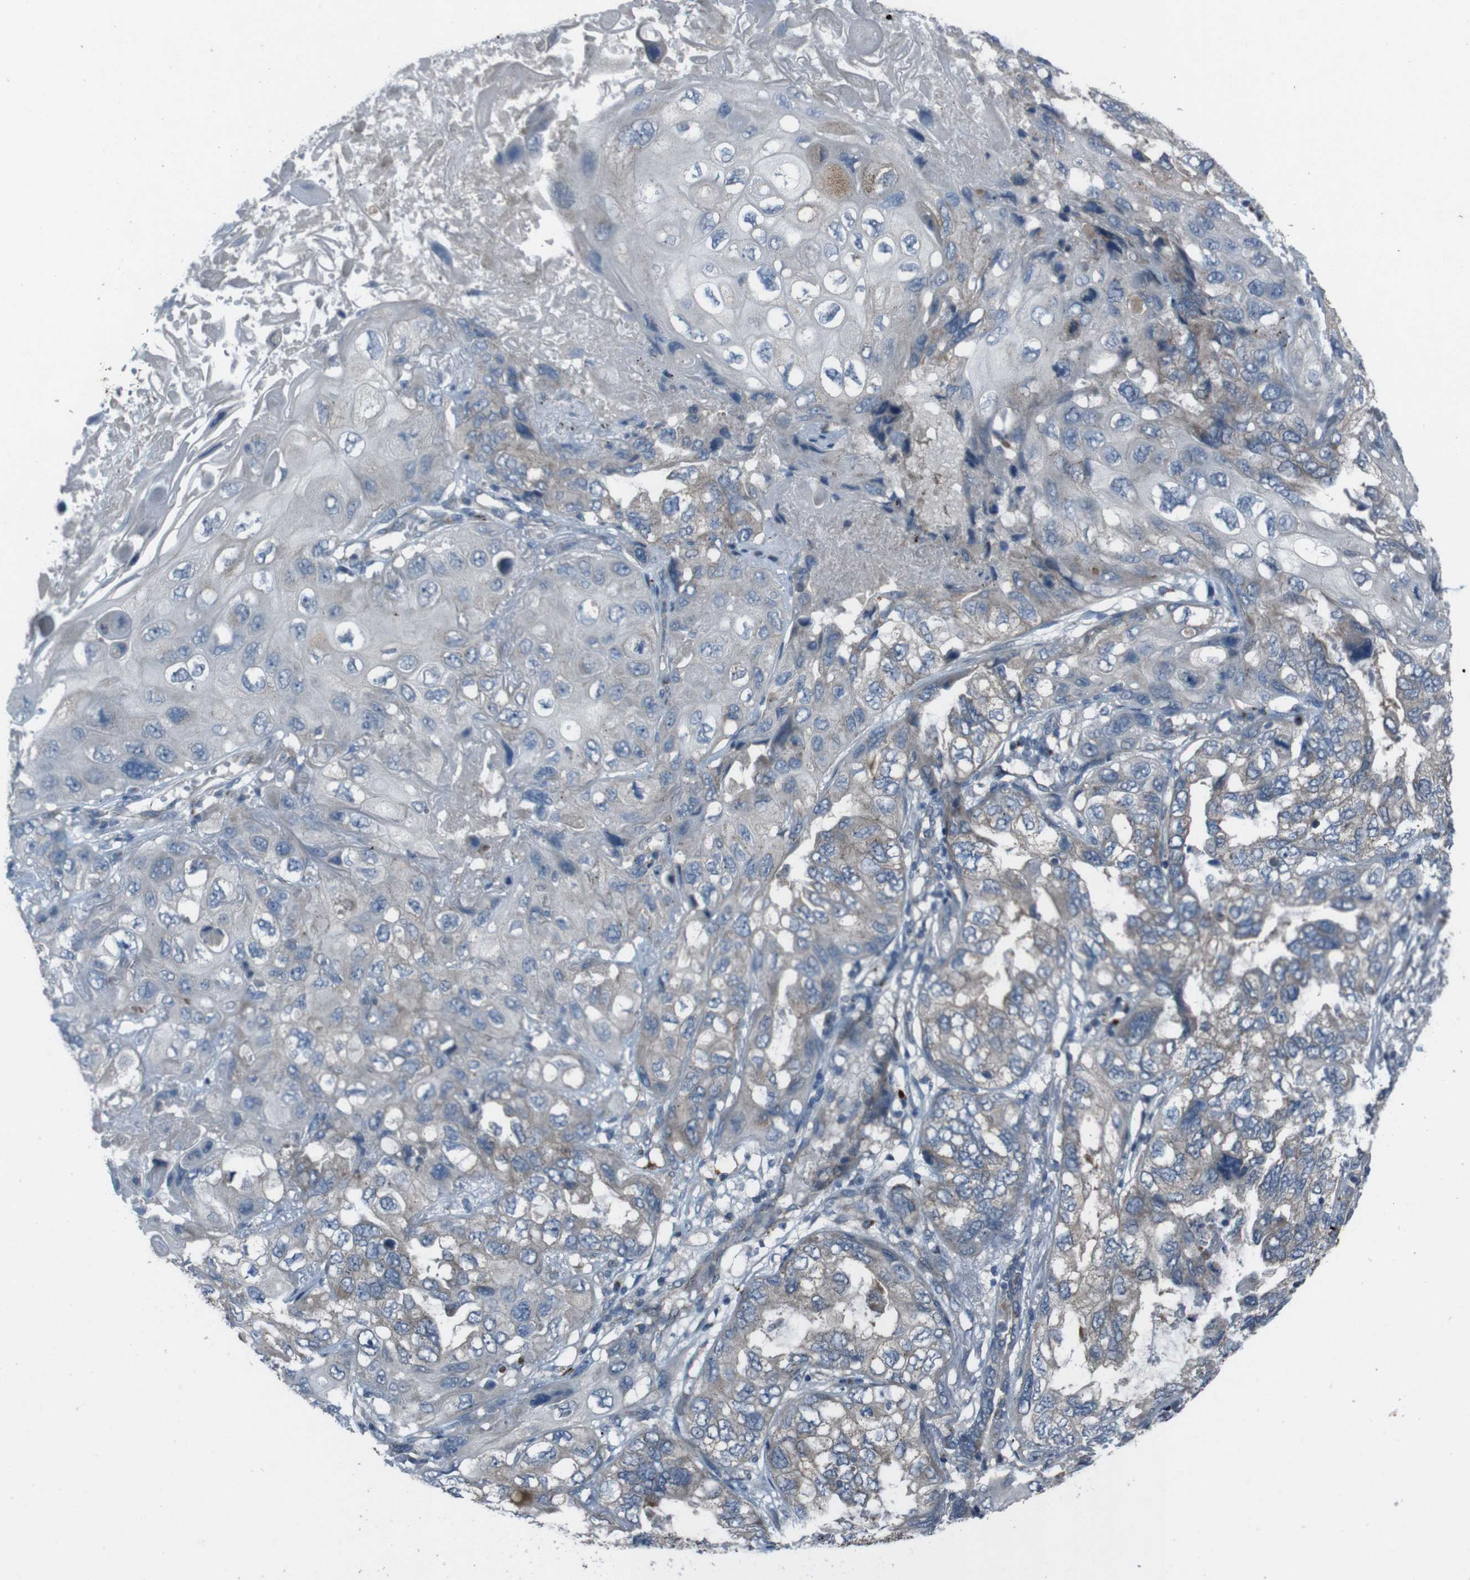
{"staining": {"intensity": "weak", "quantity": "25%-75%", "location": "cytoplasmic/membranous"}, "tissue": "lung cancer", "cell_type": "Tumor cells", "image_type": "cancer", "snomed": [{"axis": "morphology", "description": "Squamous cell carcinoma, NOS"}, {"axis": "topography", "description": "Lung"}], "caption": "This is an image of immunohistochemistry staining of lung cancer, which shows weak expression in the cytoplasmic/membranous of tumor cells.", "gene": "EFNA5", "patient": {"sex": "female", "age": 73}}